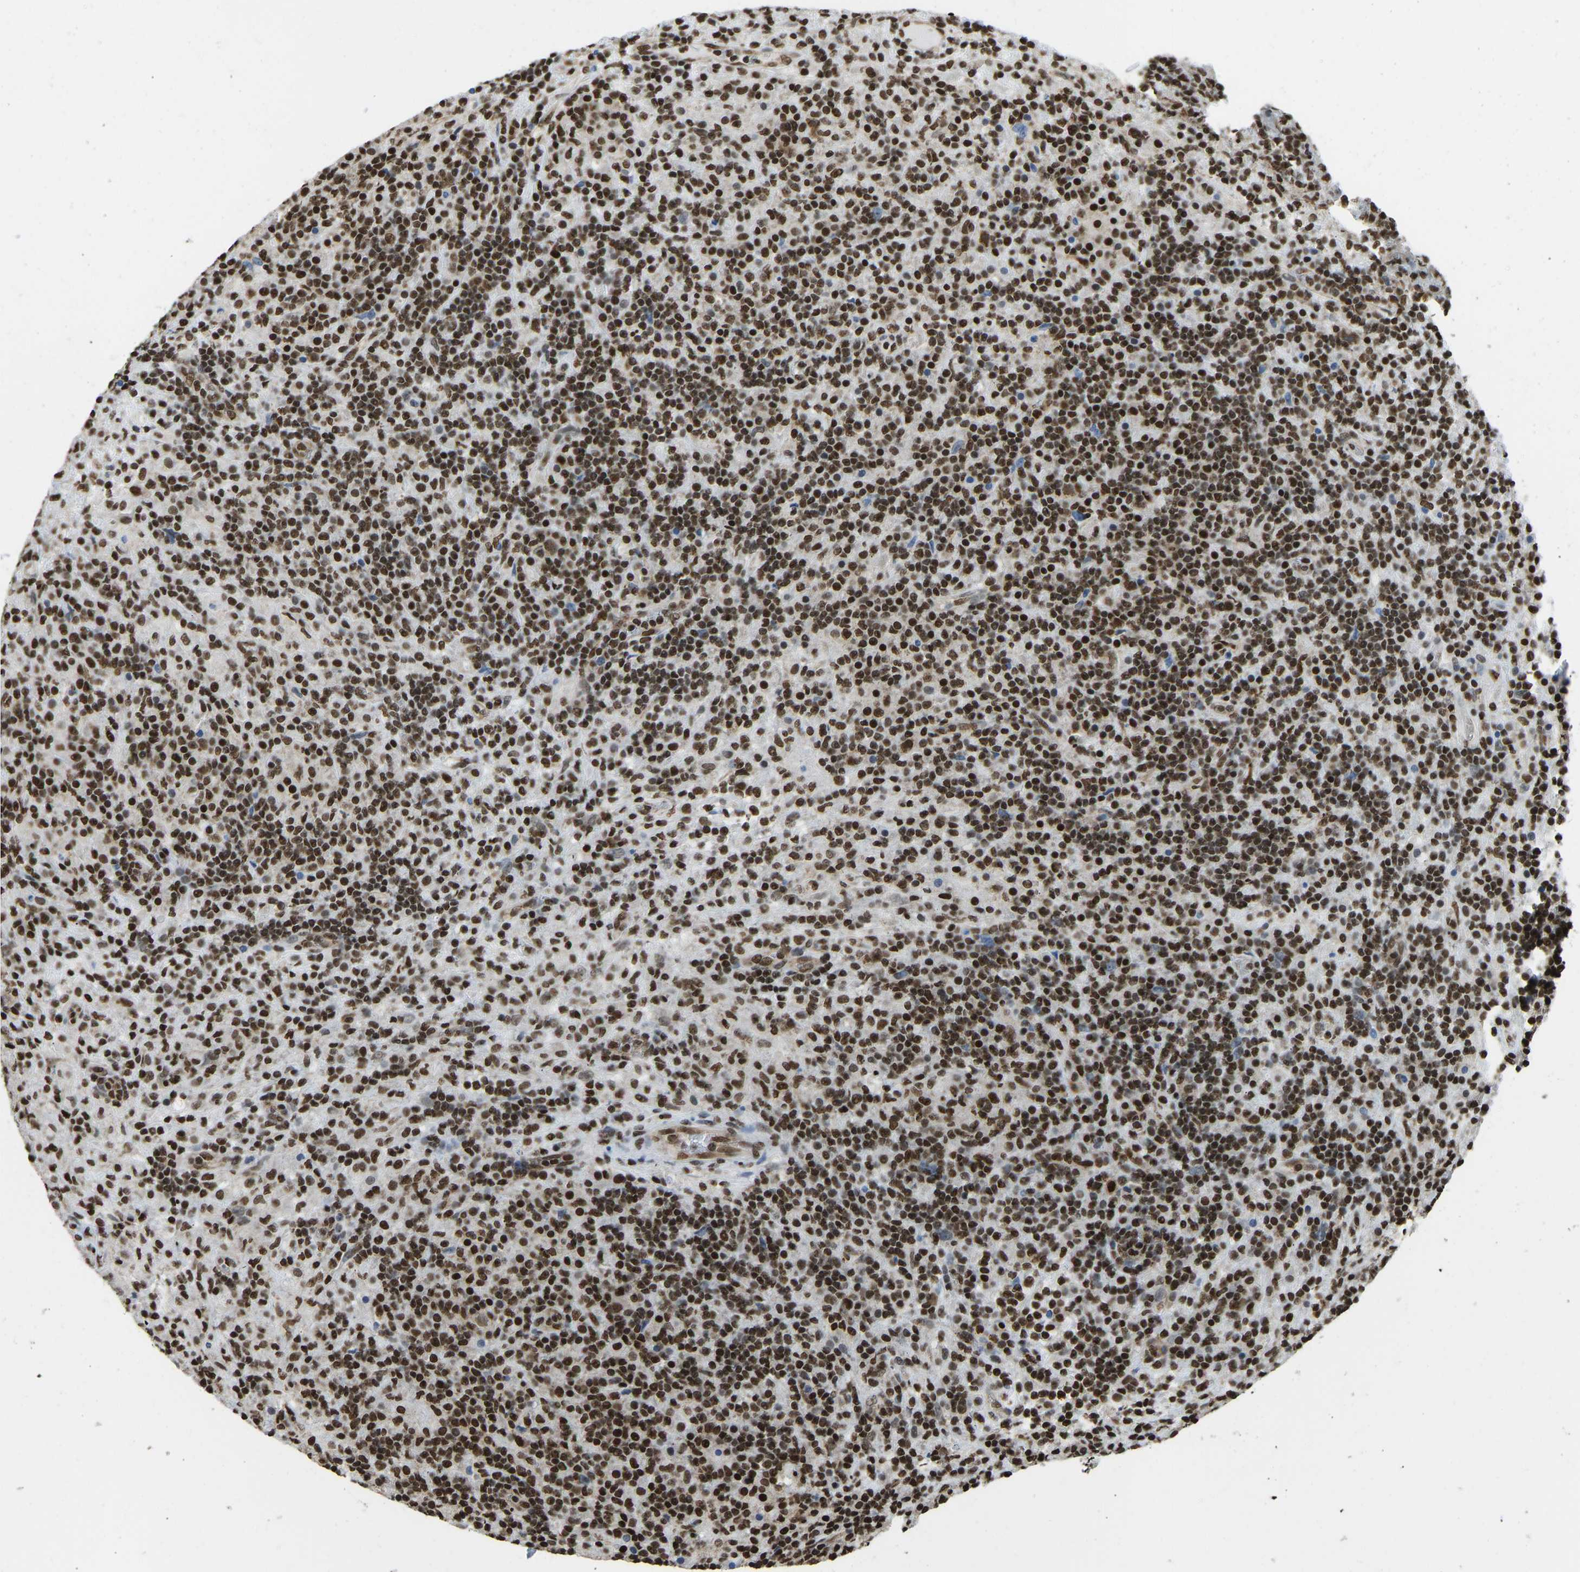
{"staining": {"intensity": "strong", "quantity": ">75%", "location": "nuclear"}, "tissue": "lymphoma", "cell_type": "Tumor cells", "image_type": "cancer", "snomed": [{"axis": "morphology", "description": "Hodgkin's disease, NOS"}, {"axis": "topography", "description": "Lymph node"}], "caption": "Immunohistochemistry image of human lymphoma stained for a protein (brown), which shows high levels of strong nuclear positivity in about >75% of tumor cells.", "gene": "ZSCAN20", "patient": {"sex": "male", "age": 70}}